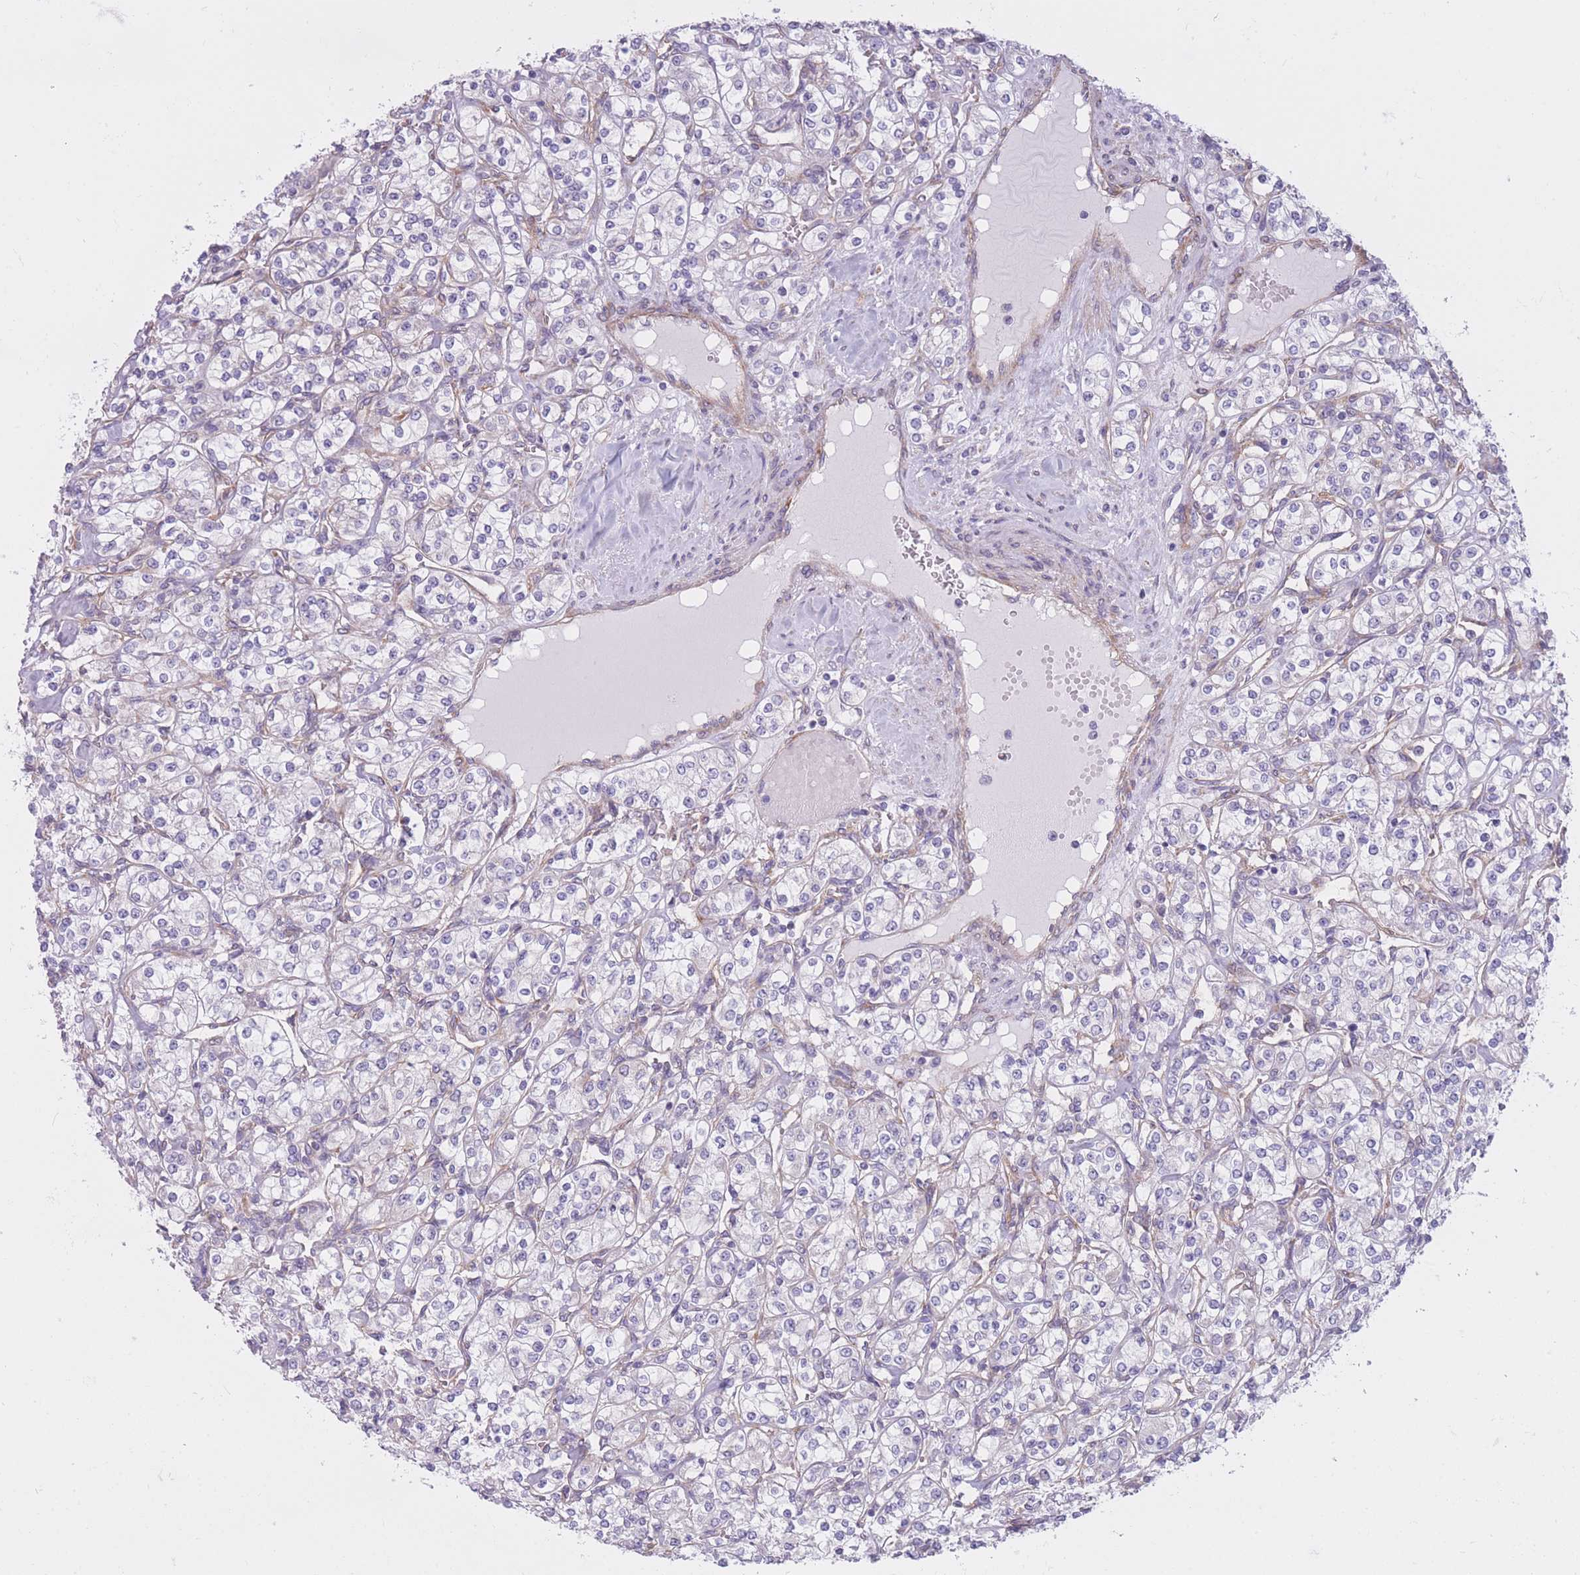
{"staining": {"intensity": "negative", "quantity": "none", "location": "none"}, "tissue": "renal cancer", "cell_type": "Tumor cells", "image_type": "cancer", "snomed": [{"axis": "morphology", "description": "Adenocarcinoma, NOS"}, {"axis": "topography", "description": "Kidney"}], "caption": "Protein analysis of renal adenocarcinoma reveals no significant staining in tumor cells.", "gene": "SERPINB3", "patient": {"sex": "male", "age": 77}}